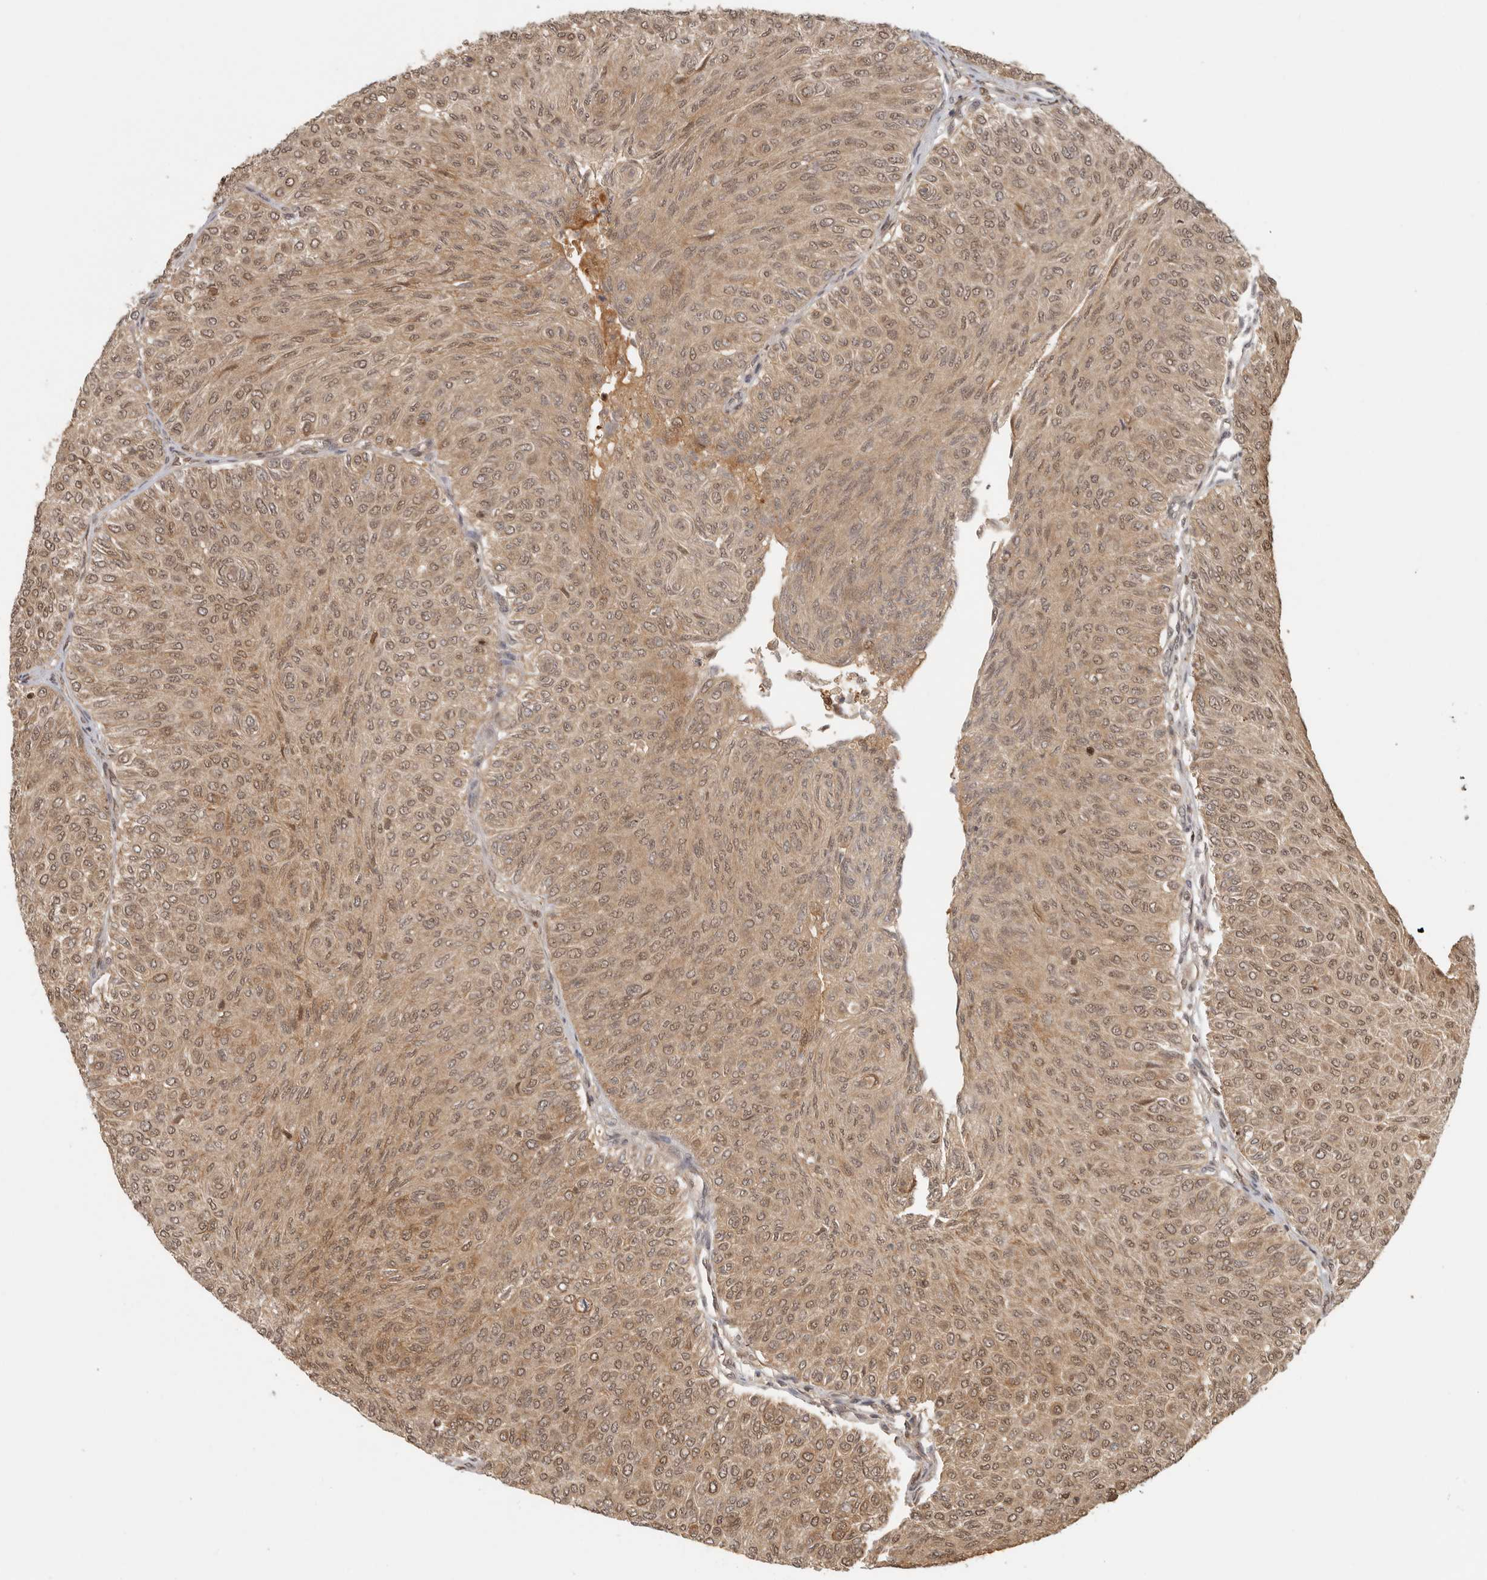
{"staining": {"intensity": "moderate", "quantity": ">75%", "location": "cytoplasmic/membranous,nuclear"}, "tissue": "urothelial cancer", "cell_type": "Tumor cells", "image_type": "cancer", "snomed": [{"axis": "morphology", "description": "Urothelial carcinoma, Low grade"}, {"axis": "topography", "description": "Urinary bladder"}], "caption": "Tumor cells display medium levels of moderate cytoplasmic/membranous and nuclear positivity in about >75% of cells in human low-grade urothelial carcinoma.", "gene": "PSMA5", "patient": {"sex": "male", "age": 78}}